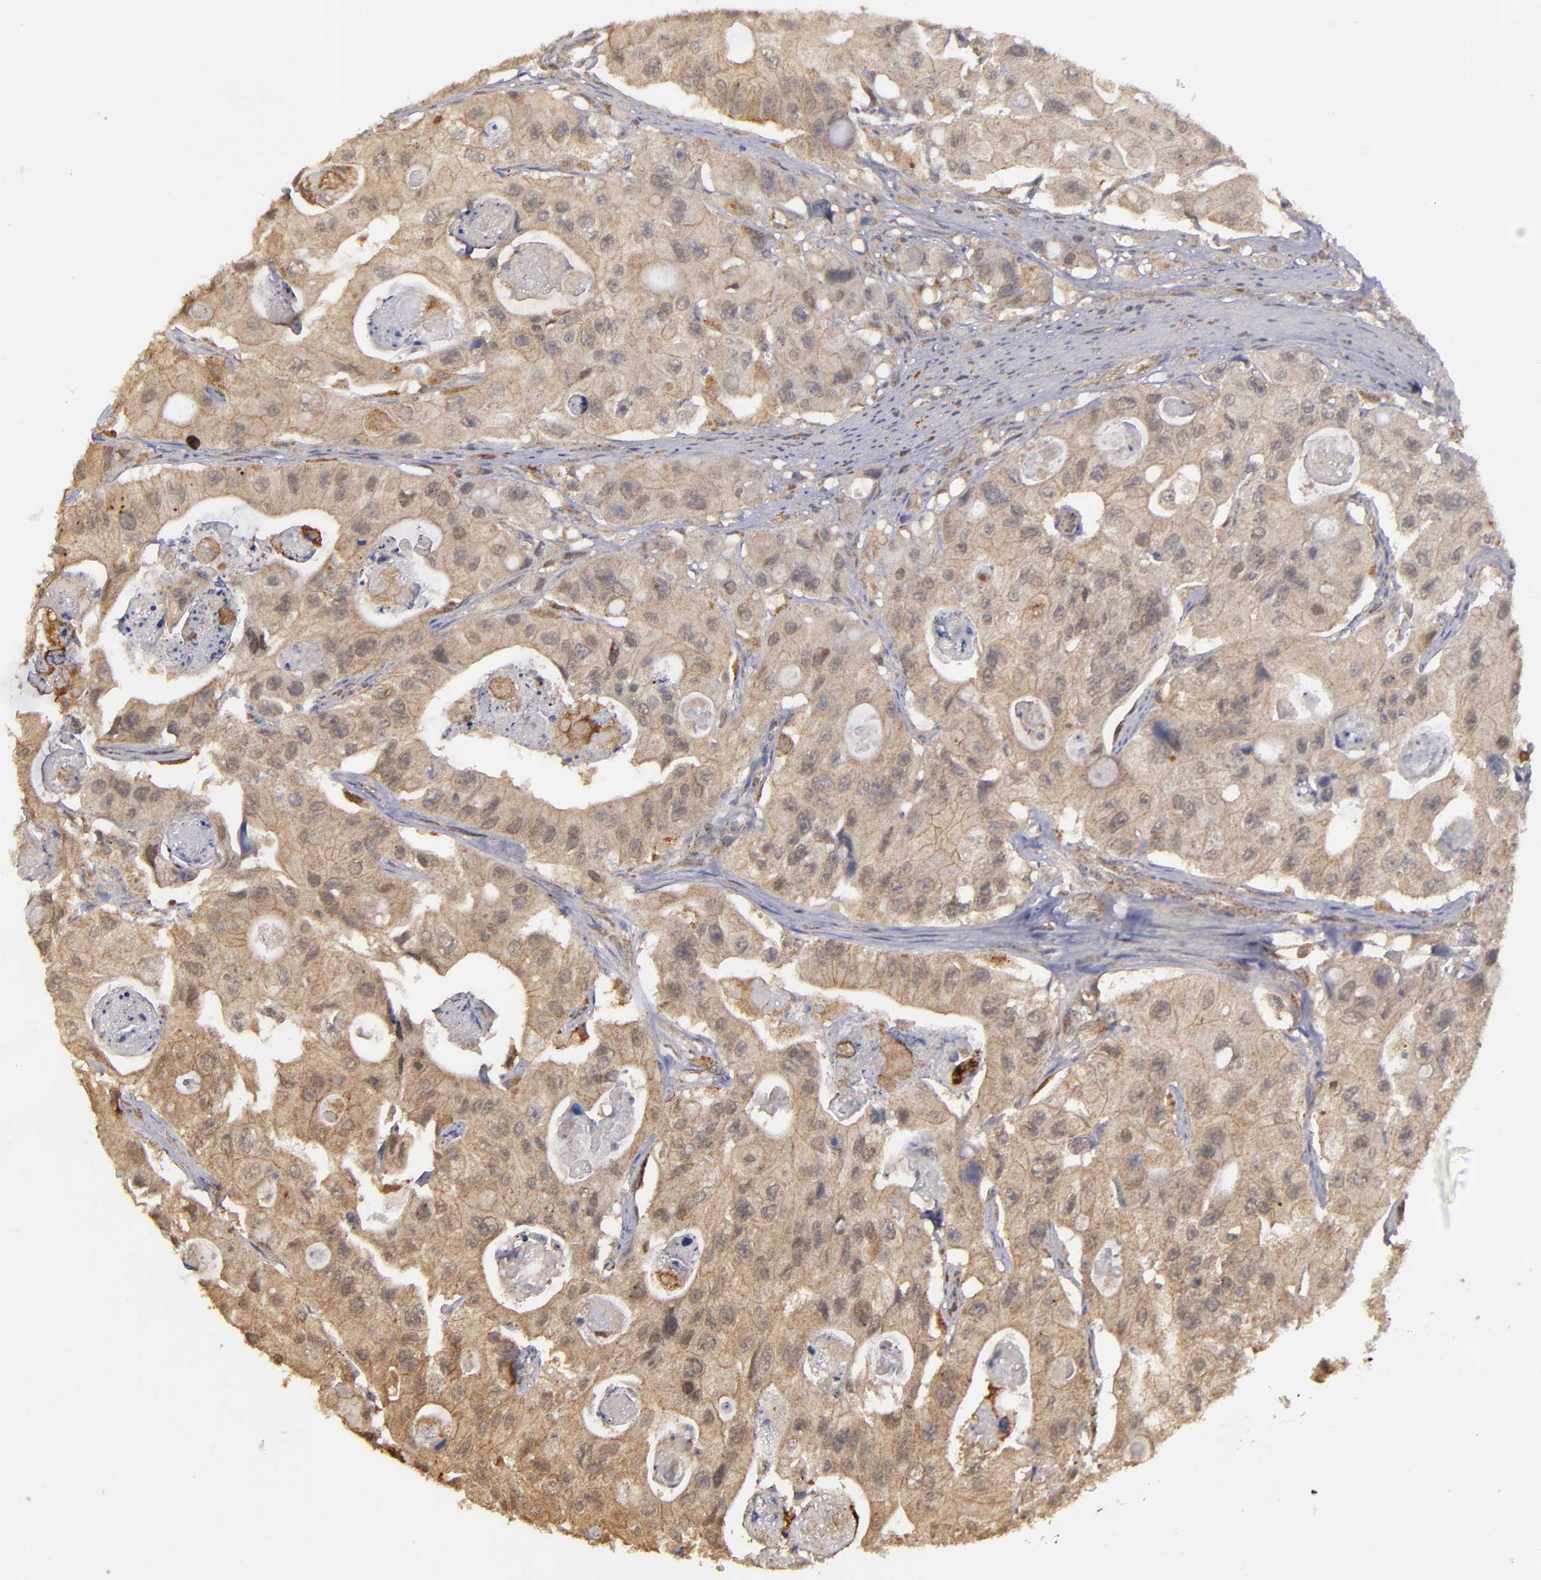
{"staining": {"intensity": "moderate", "quantity": ">75%", "location": "cytoplasmic/membranous,nuclear"}, "tissue": "colorectal cancer", "cell_type": "Tumor cells", "image_type": "cancer", "snomed": [{"axis": "morphology", "description": "Adenocarcinoma, NOS"}, {"axis": "topography", "description": "Colon"}], "caption": "Moderate cytoplasmic/membranous and nuclear positivity is seen in approximately >75% of tumor cells in colorectal cancer (adenocarcinoma).", "gene": "SIPA1L1", "patient": {"sex": "female", "age": 46}}